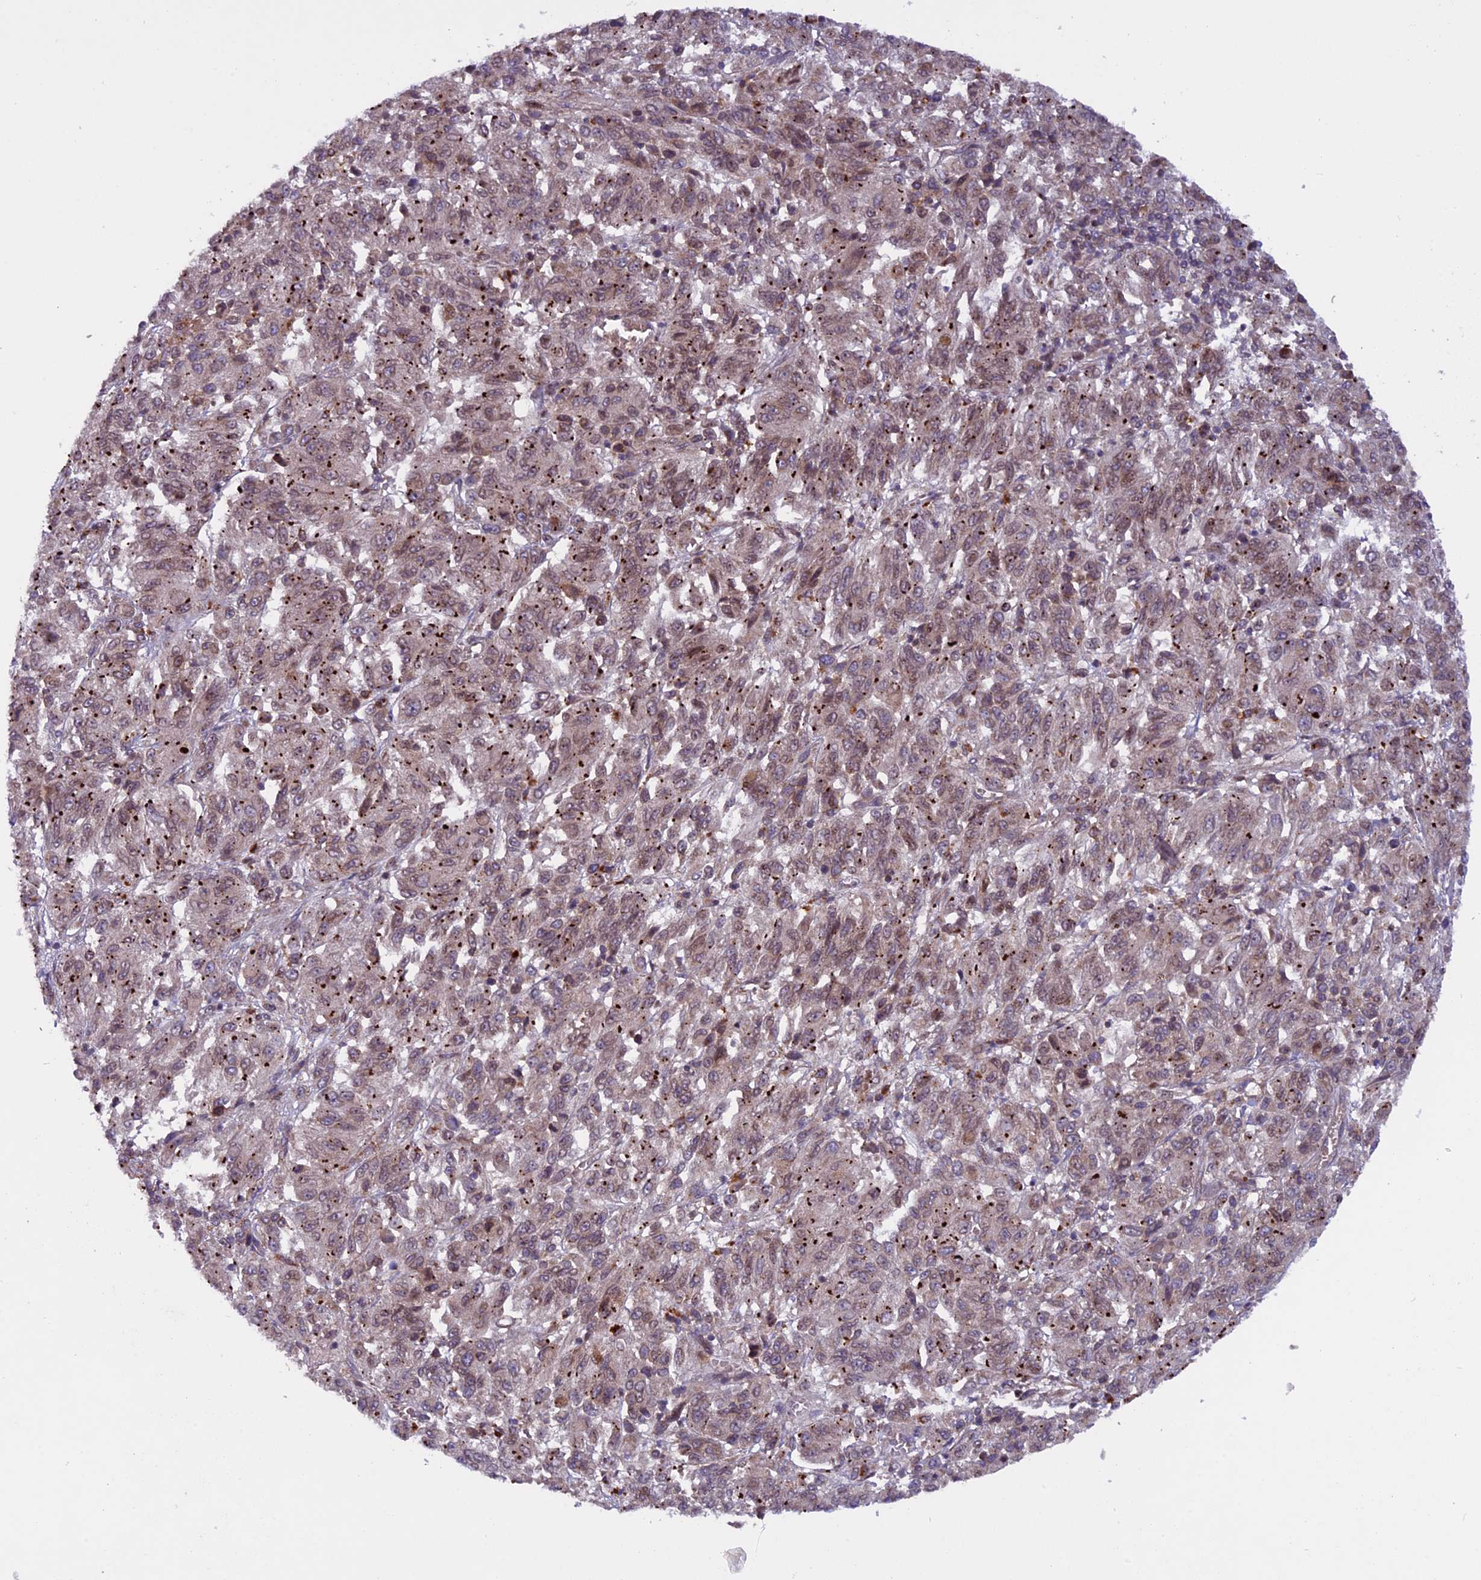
{"staining": {"intensity": "moderate", "quantity": ">75%", "location": "cytoplasmic/membranous,nuclear"}, "tissue": "melanoma", "cell_type": "Tumor cells", "image_type": "cancer", "snomed": [{"axis": "morphology", "description": "Malignant melanoma, Metastatic site"}, {"axis": "topography", "description": "Lung"}], "caption": "Melanoma tissue shows moderate cytoplasmic/membranous and nuclear positivity in about >75% of tumor cells", "gene": "CCDC125", "patient": {"sex": "male", "age": 64}}